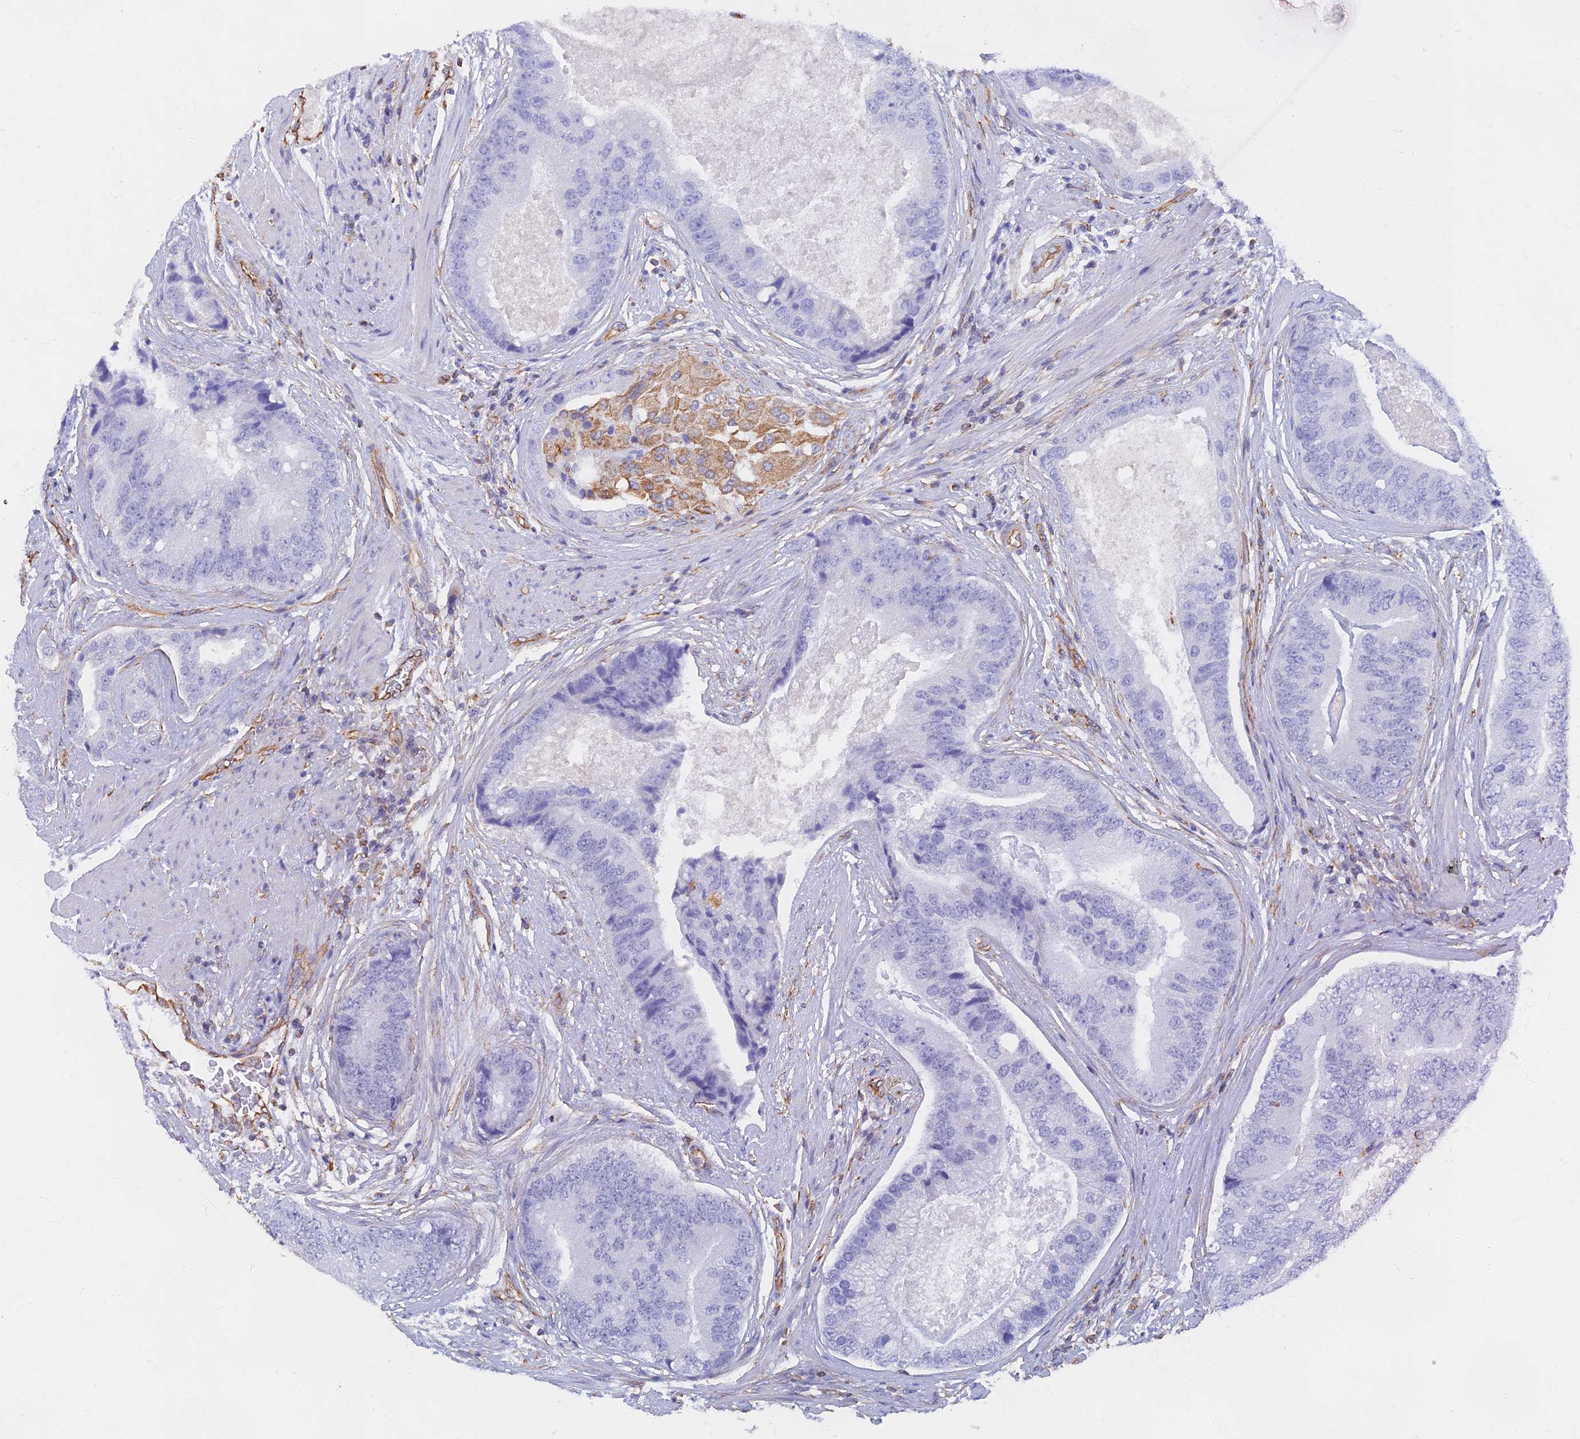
{"staining": {"intensity": "negative", "quantity": "none", "location": "none"}, "tissue": "prostate cancer", "cell_type": "Tumor cells", "image_type": "cancer", "snomed": [{"axis": "morphology", "description": "Adenocarcinoma, High grade"}, {"axis": "topography", "description": "Prostate"}], "caption": "Protein analysis of prostate high-grade adenocarcinoma shows no significant positivity in tumor cells. (DAB IHC visualized using brightfield microscopy, high magnification).", "gene": "RMC1", "patient": {"sex": "male", "age": 70}}